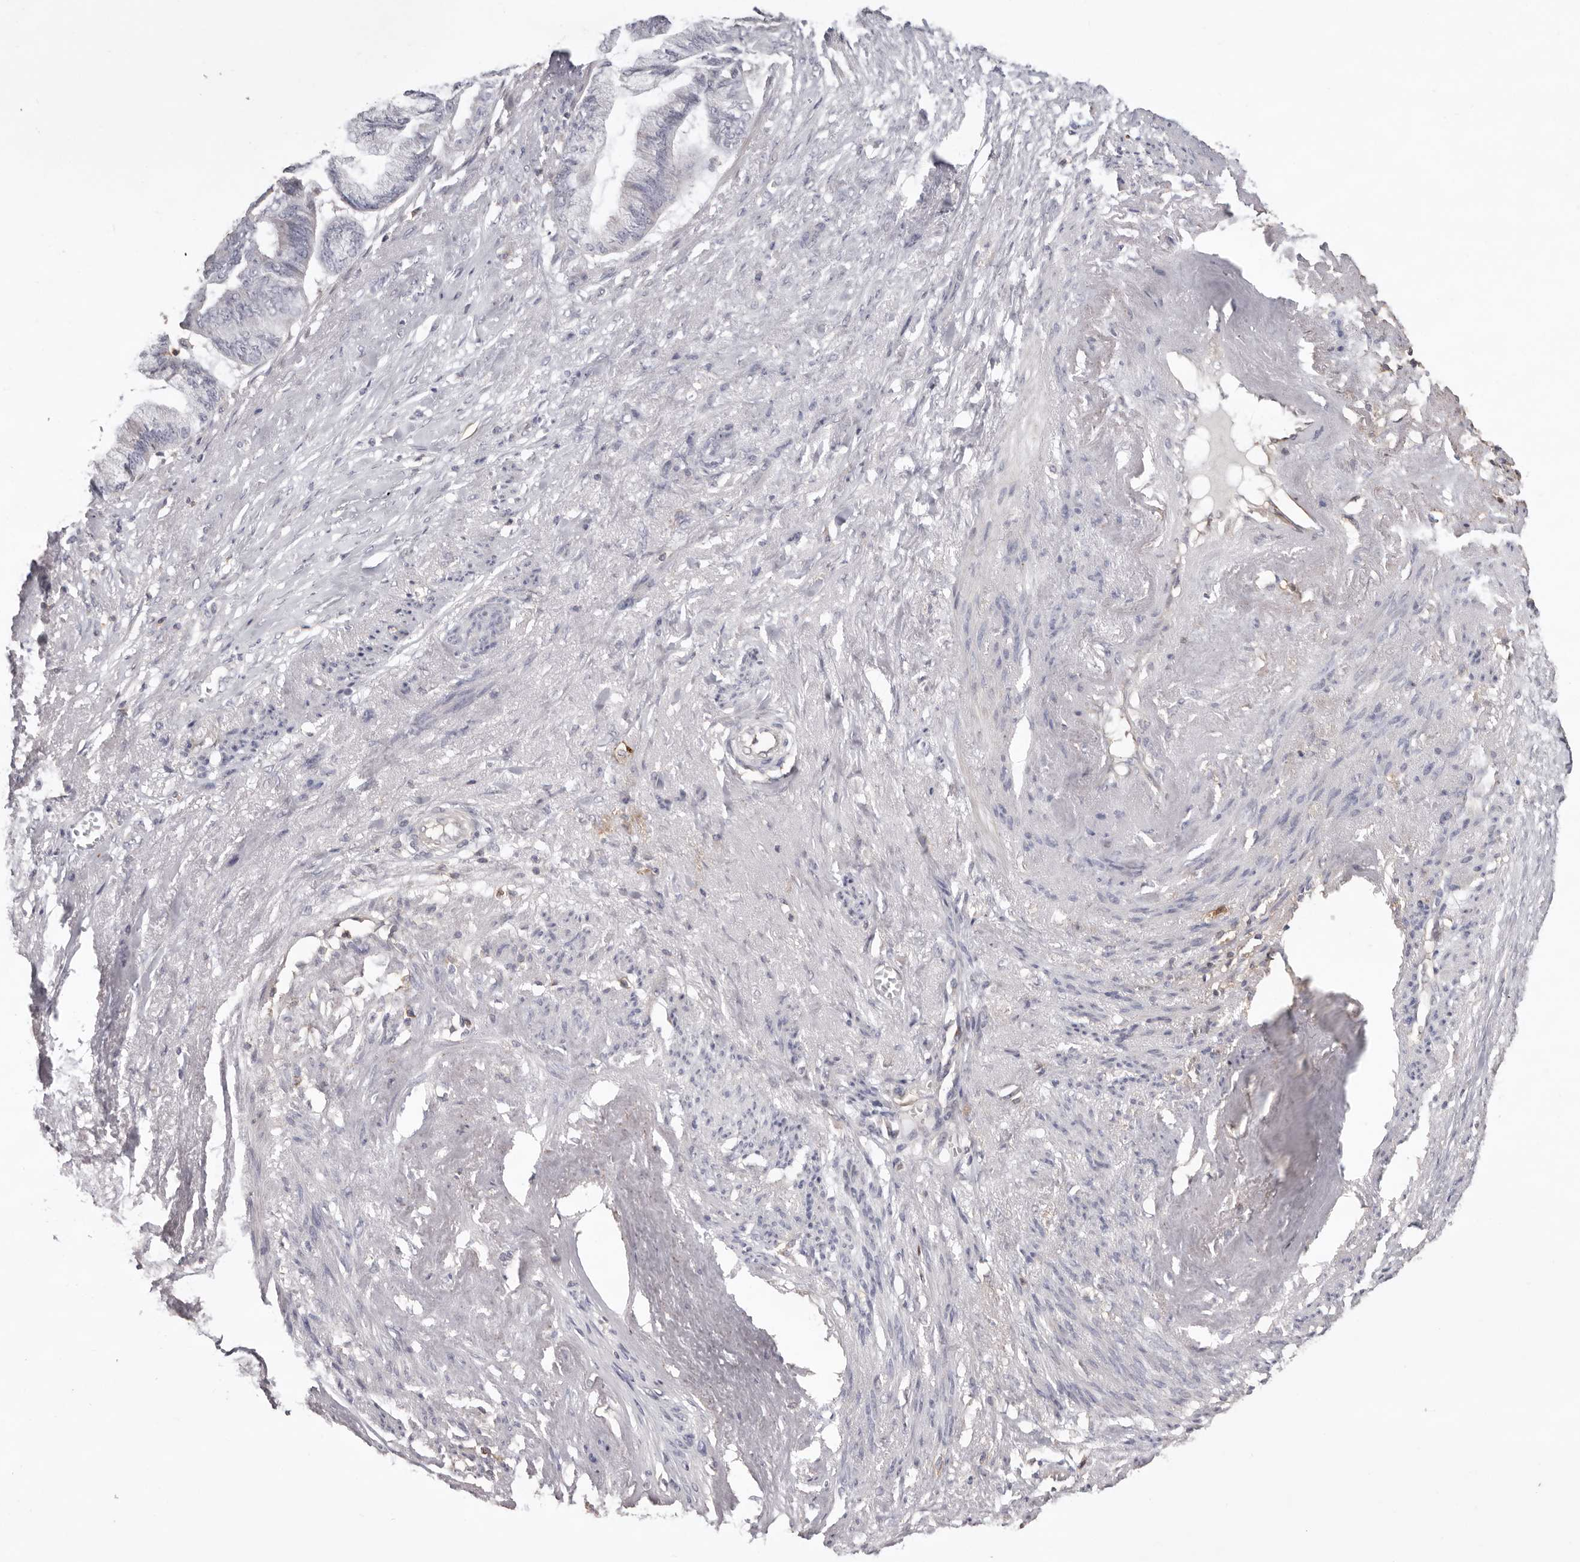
{"staining": {"intensity": "negative", "quantity": "none", "location": "none"}, "tissue": "endometrial cancer", "cell_type": "Tumor cells", "image_type": "cancer", "snomed": [{"axis": "morphology", "description": "Adenocarcinoma, NOS"}, {"axis": "topography", "description": "Endometrium"}], "caption": "Tumor cells are negative for brown protein staining in endometrial cancer.", "gene": "MMACHC", "patient": {"sex": "female", "age": 86}}